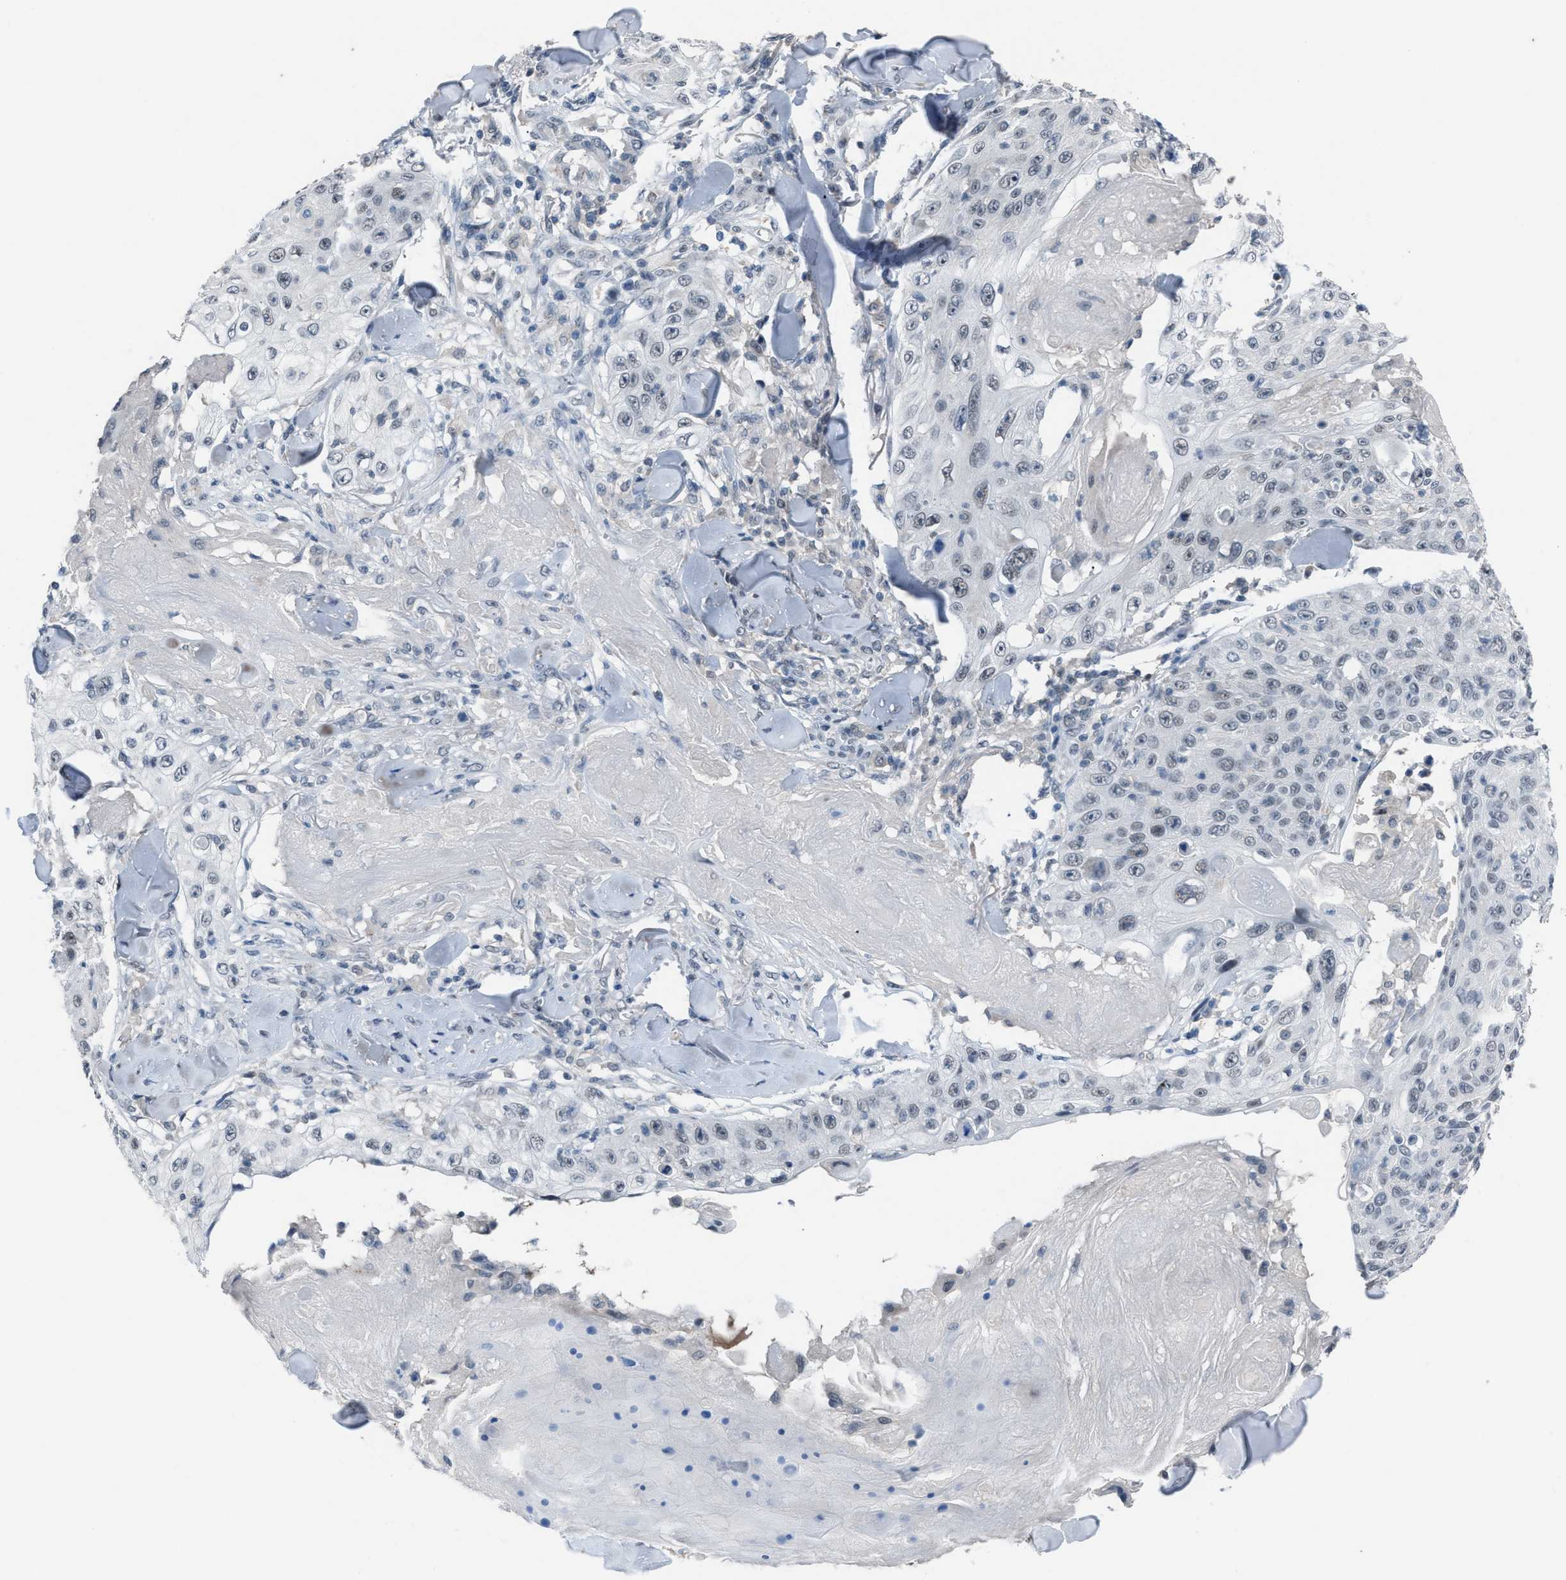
{"staining": {"intensity": "negative", "quantity": "none", "location": "none"}, "tissue": "skin cancer", "cell_type": "Tumor cells", "image_type": "cancer", "snomed": [{"axis": "morphology", "description": "Squamous cell carcinoma, NOS"}, {"axis": "topography", "description": "Skin"}], "caption": "This is a photomicrograph of immunohistochemistry (IHC) staining of squamous cell carcinoma (skin), which shows no staining in tumor cells.", "gene": "ANAPC11", "patient": {"sex": "male", "age": 86}}